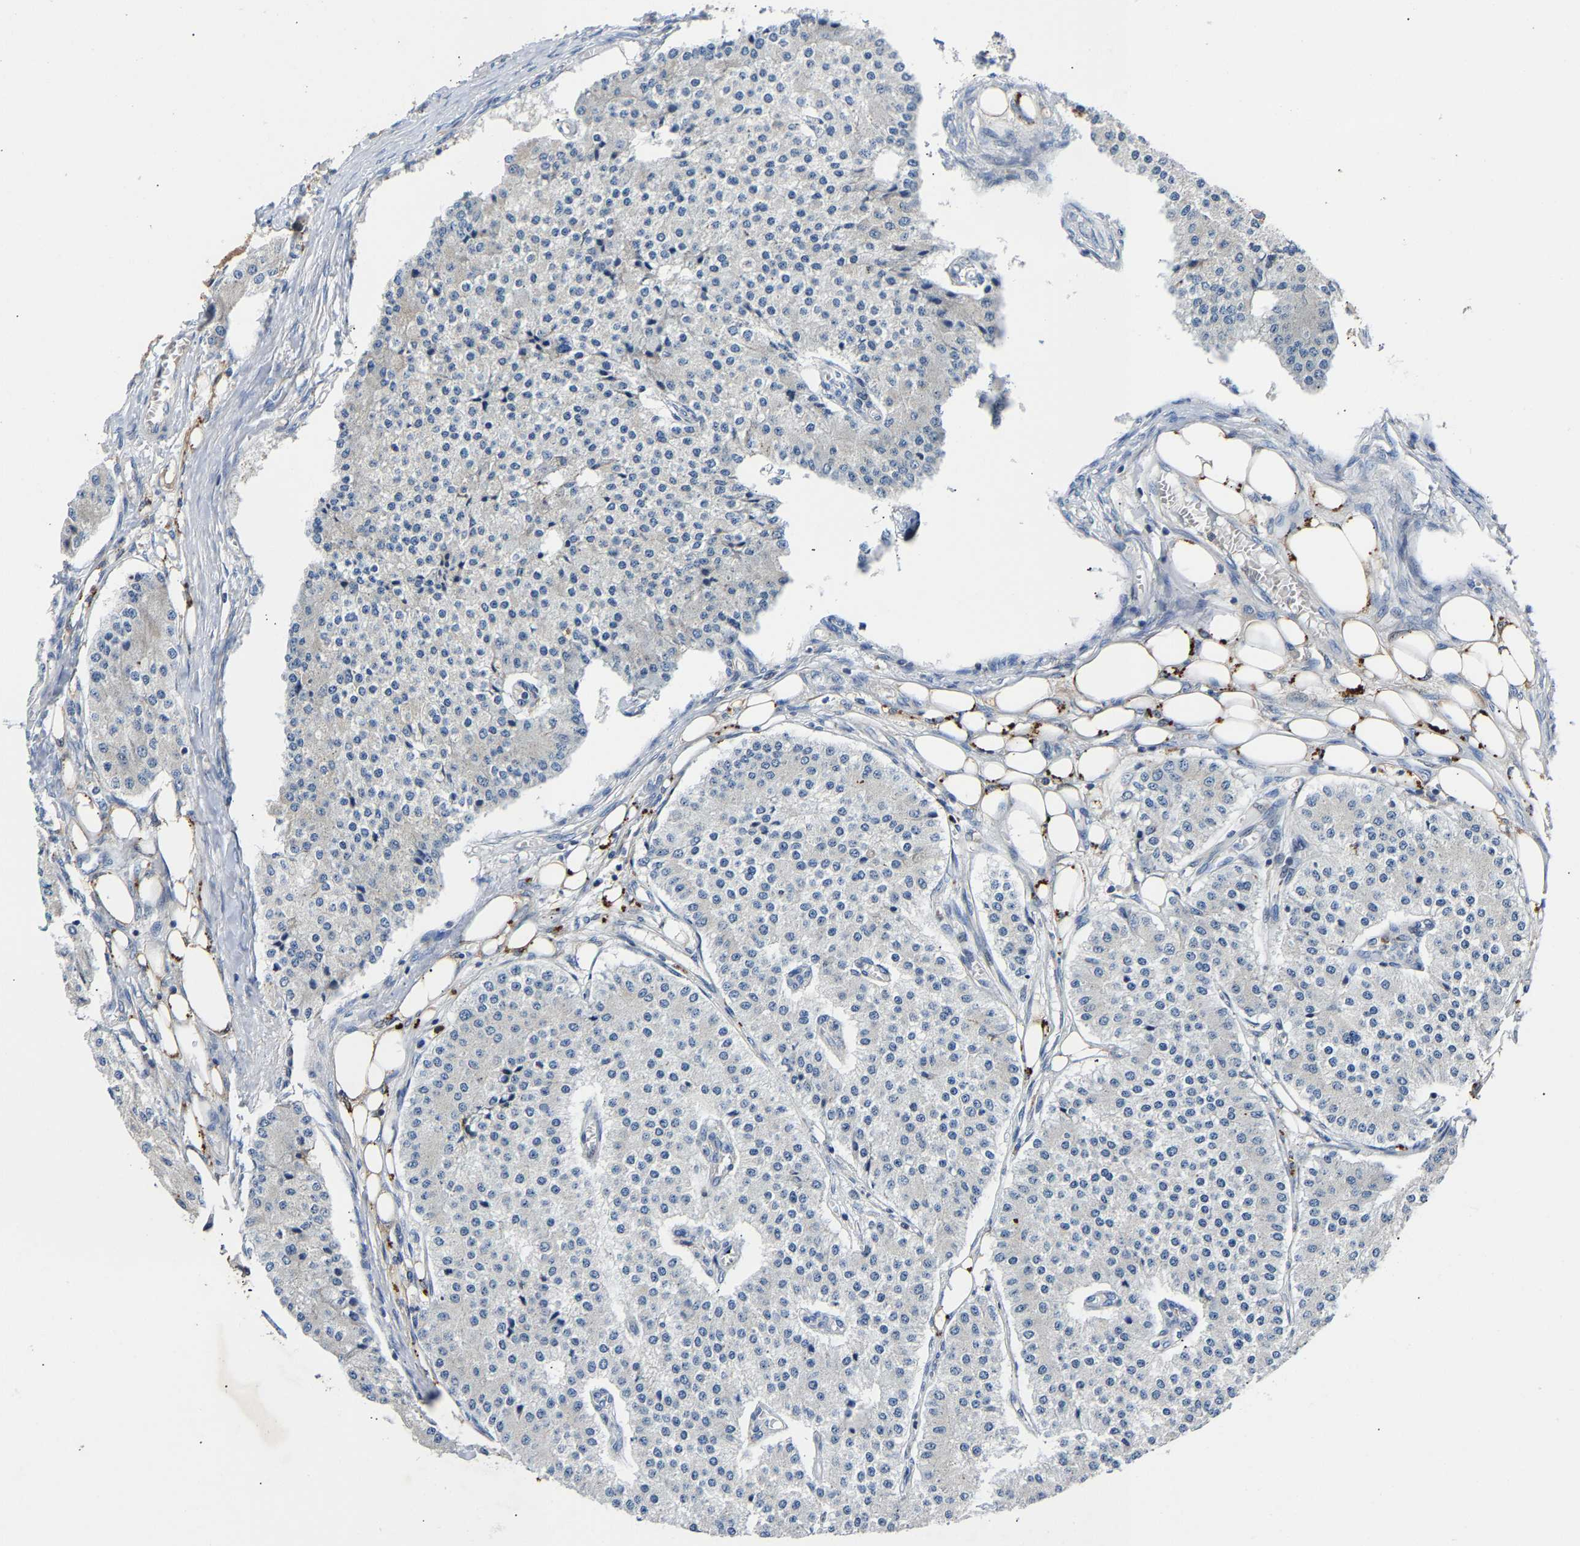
{"staining": {"intensity": "negative", "quantity": "none", "location": "none"}, "tissue": "carcinoid", "cell_type": "Tumor cells", "image_type": "cancer", "snomed": [{"axis": "morphology", "description": "Carcinoid, malignant, NOS"}, {"axis": "topography", "description": "Colon"}], "caption": "An immunohistochemistry histopathology image of malignant carcinoid is shown. There is no staining in tumor cells of malignant carcinoid.", "gene": "CCDC171", "patient": {"sex": "female", "age": 52}}